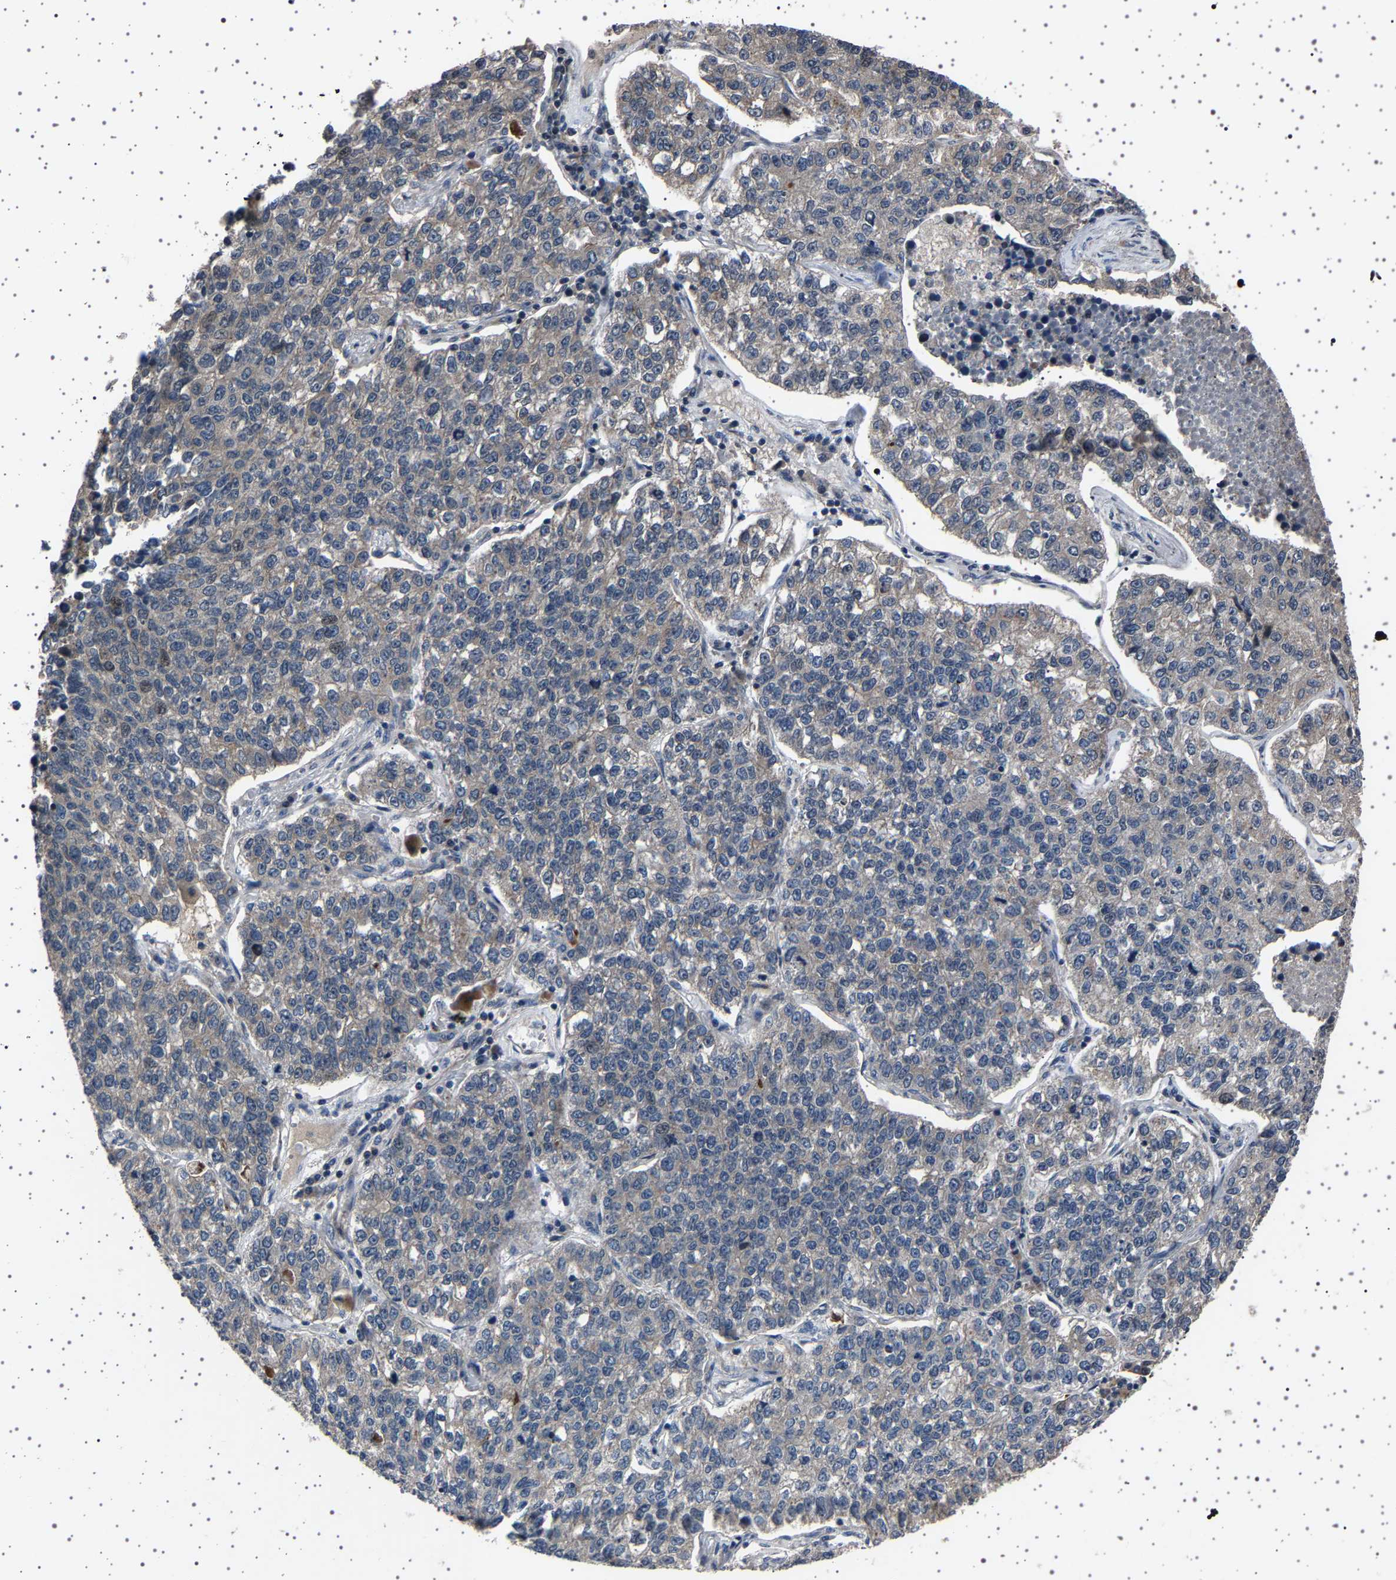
{"staining": {"intensity": "negative", "quantity": "none", "location": "none"}, "tissue": "lung cancer", "cell_type": "Tumor cells", "image_type": "cancer", "snomed": [{"axis": "morphology", "description": "Adenocarcinoma, NOS"}, {"axis": "topography", "description": "Lung"}], "caption": "Tumor cells are negative for protein expression in human lung adenocarcinoma. Nuclei are stained in blue.", "gene": "NCKAP1", "patient": {"sex": "male", "age": 49}}